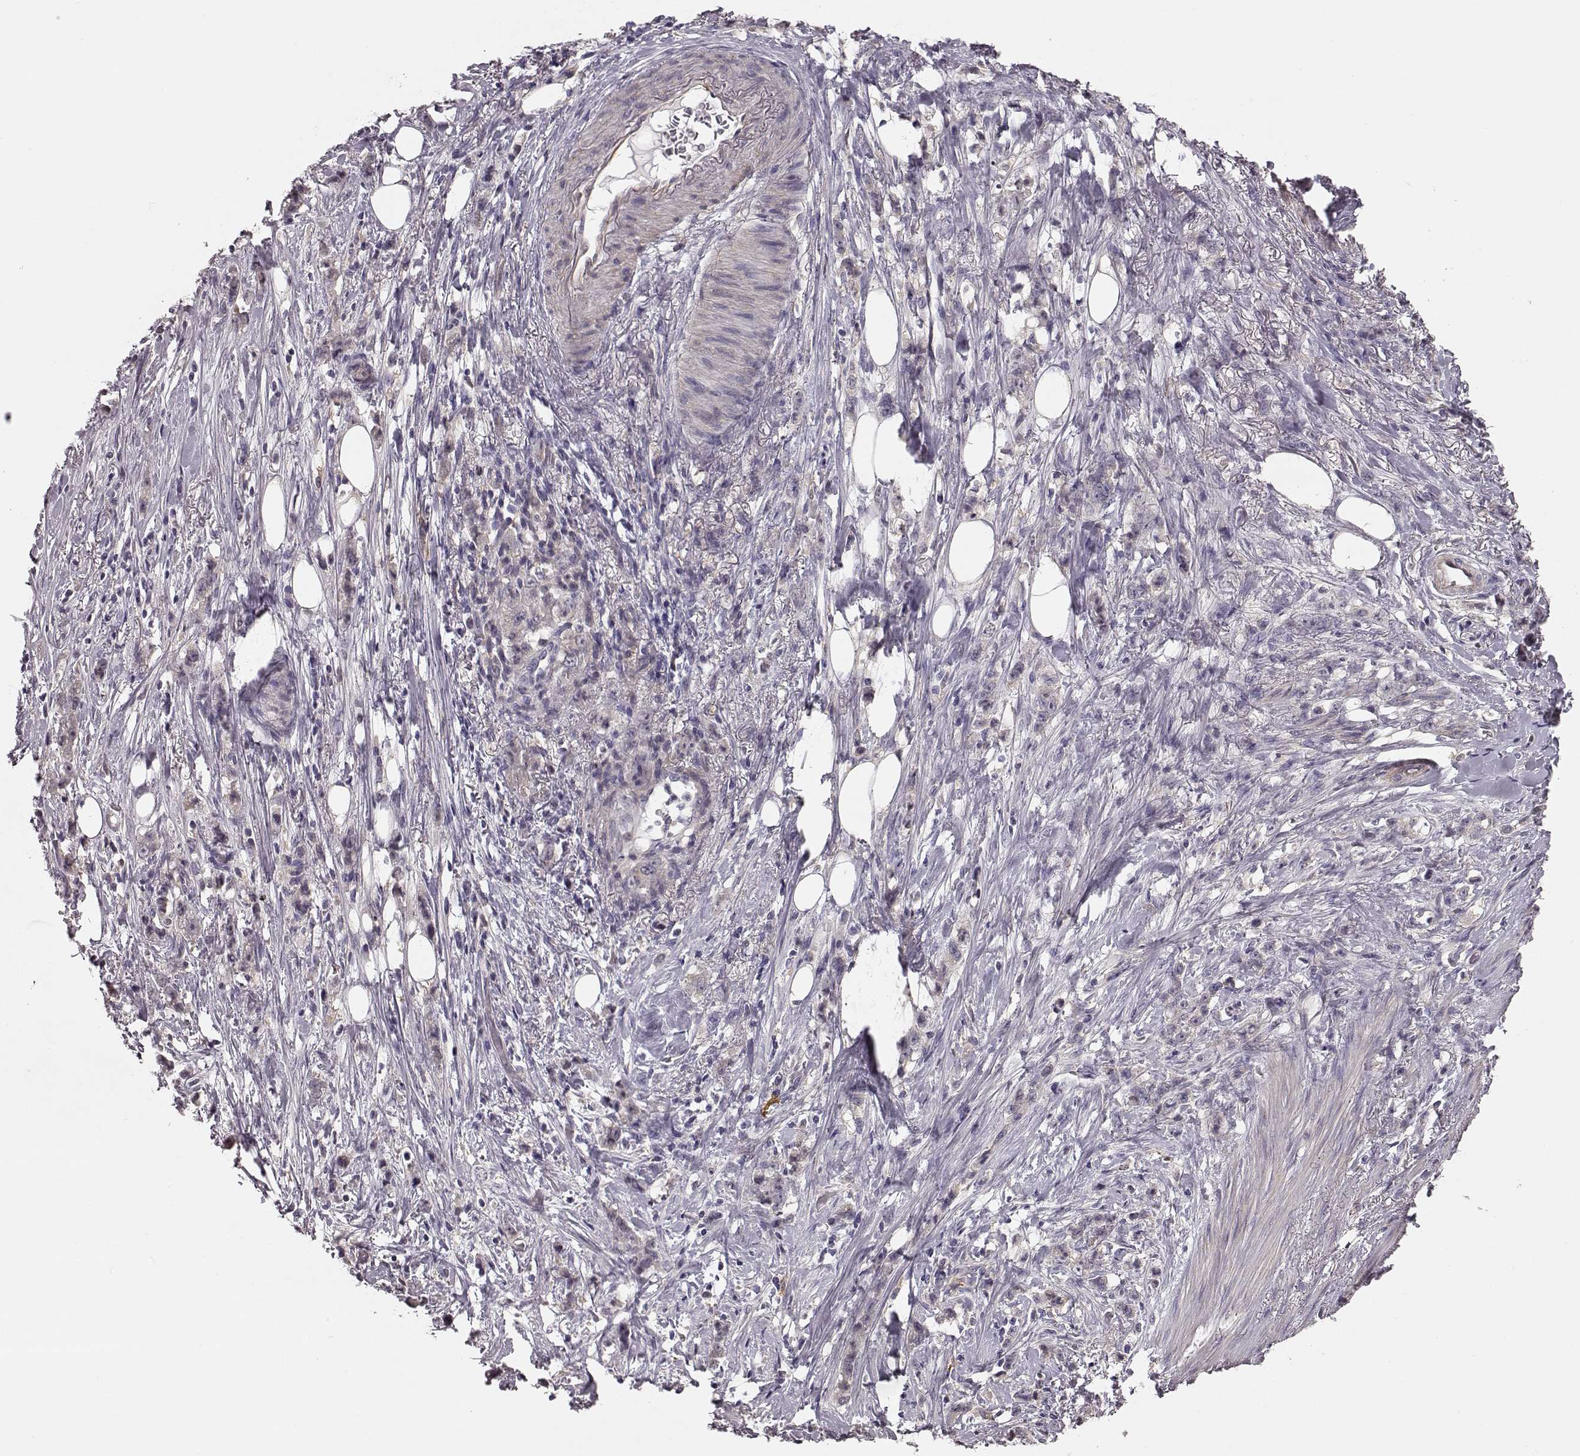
{"staining": {"intensity": "negative", "quantity": "none", "location": "none"}, "tissue": "stomach cancer", "cell_type": "Tumor cells", "image_type": "cancer", "snomed": [{"axis": "morphology", "description": "Adenocarcinoma, NOS"}, {"axis": "topography", "description": "Stomach, lower"}], "caption": "An immunohistochemistry photomicrograph of adenocarcinoma (stomach) is shown. There is no staining in tumor cells of adenocarcinoma (stomach).", "gene": "GPR50", "patient": {"sex": "male", "age": 88}}